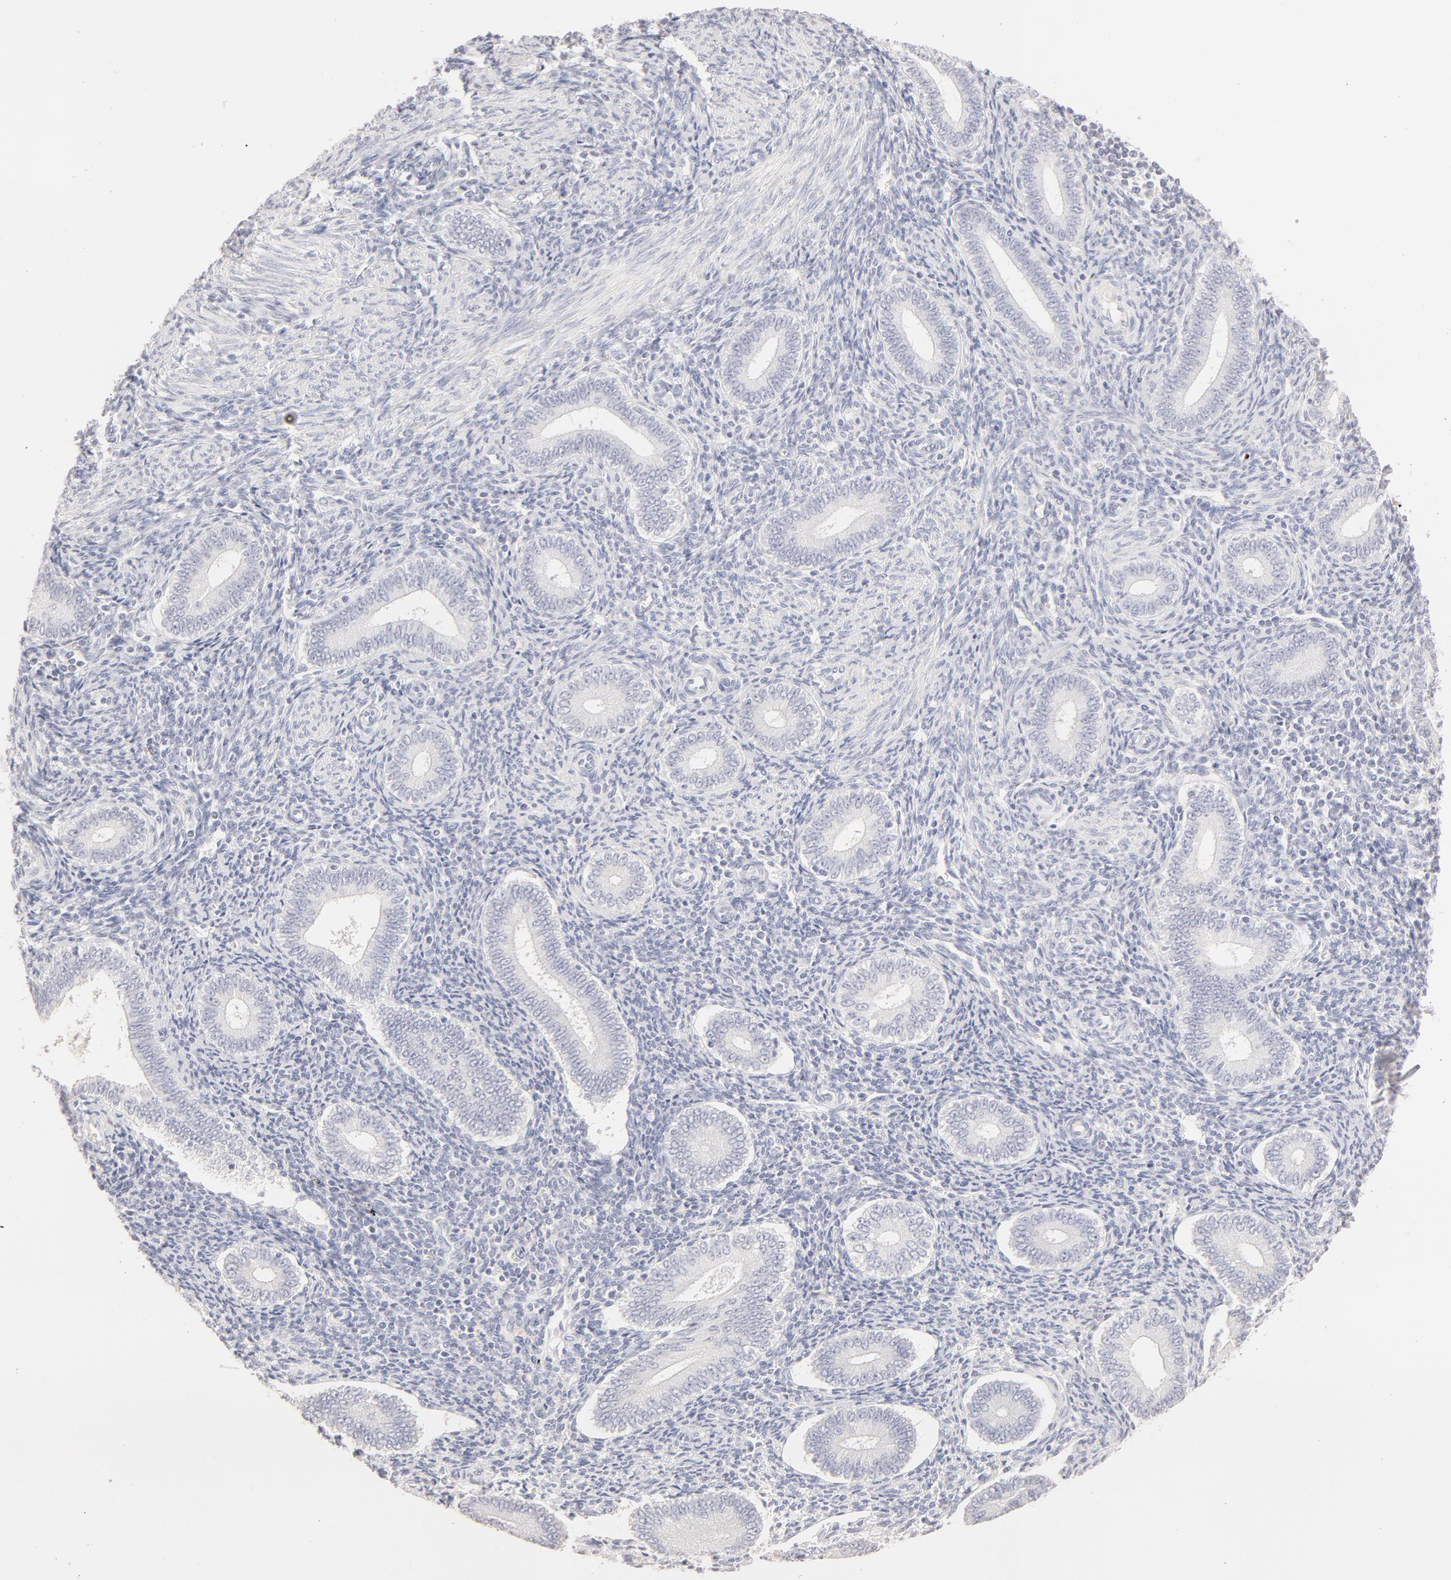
{"staining": {"intensity": "negative", "quantity": "none", "location": "none"}, "tissue": "endometrium", "cell_type": "Cells in endometrial stroma", "image_type": "normal", "snomed": [{"axis": "morphology", "description": "Normal tissue, NOS"}, {"axis": "topography", "description": "Endometrium"}], "caption": "Photomicrograph shows no significant protein staining in cells in endometrial stroma of unremarkable endometrium. (Stains: DAB (3,3'-diaminobenzidine) IHC with hematoxylin counter stain, Microscopy: brightfield microscopy at high magnification).", "gene": "LGALS7B", "patient": {"sex": "female", "age": 35}}